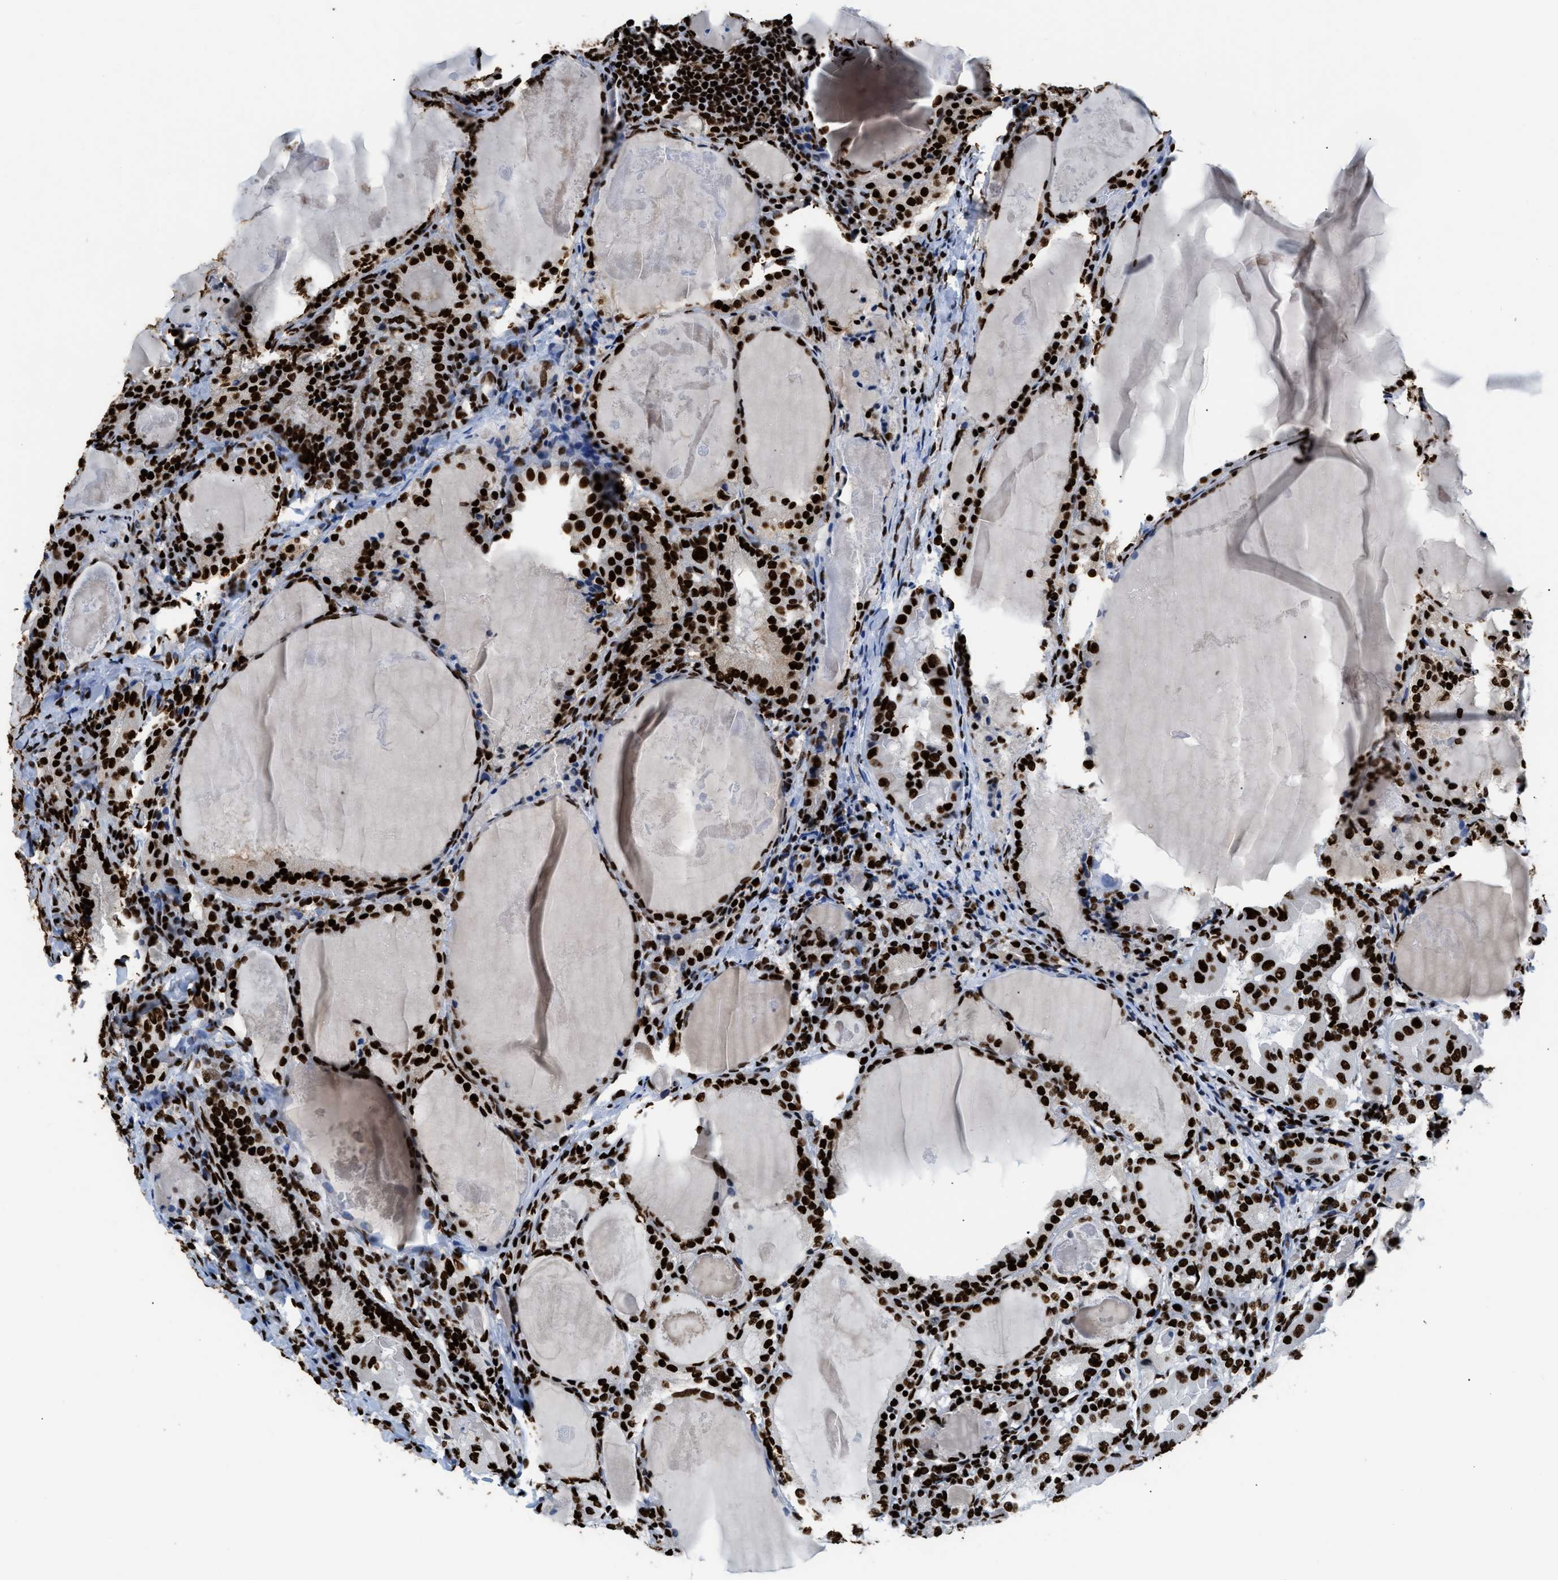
{"staining": {"intensity": "strong", "quantity": ">75%", "location": "nuclear"}, "tissue": "thyroid cancer", "cell_type": "Tumor cells", "image_type": "cancer", "snomed": [{"axis": "morphology", "description": "Papillary adenocarcinoma, NOS"}, {"axis": "topography", "description": "Thyroid gland"}], "caption": "Protein expression by immunohistochemistry (IHC) displays strong nuclear expression in approximately >75% of tumor cells in thyroid cancer (papillary adenocarcinoma).", "gene": "HNRNPM", "patient": {"sex": "female", "age": 42}}